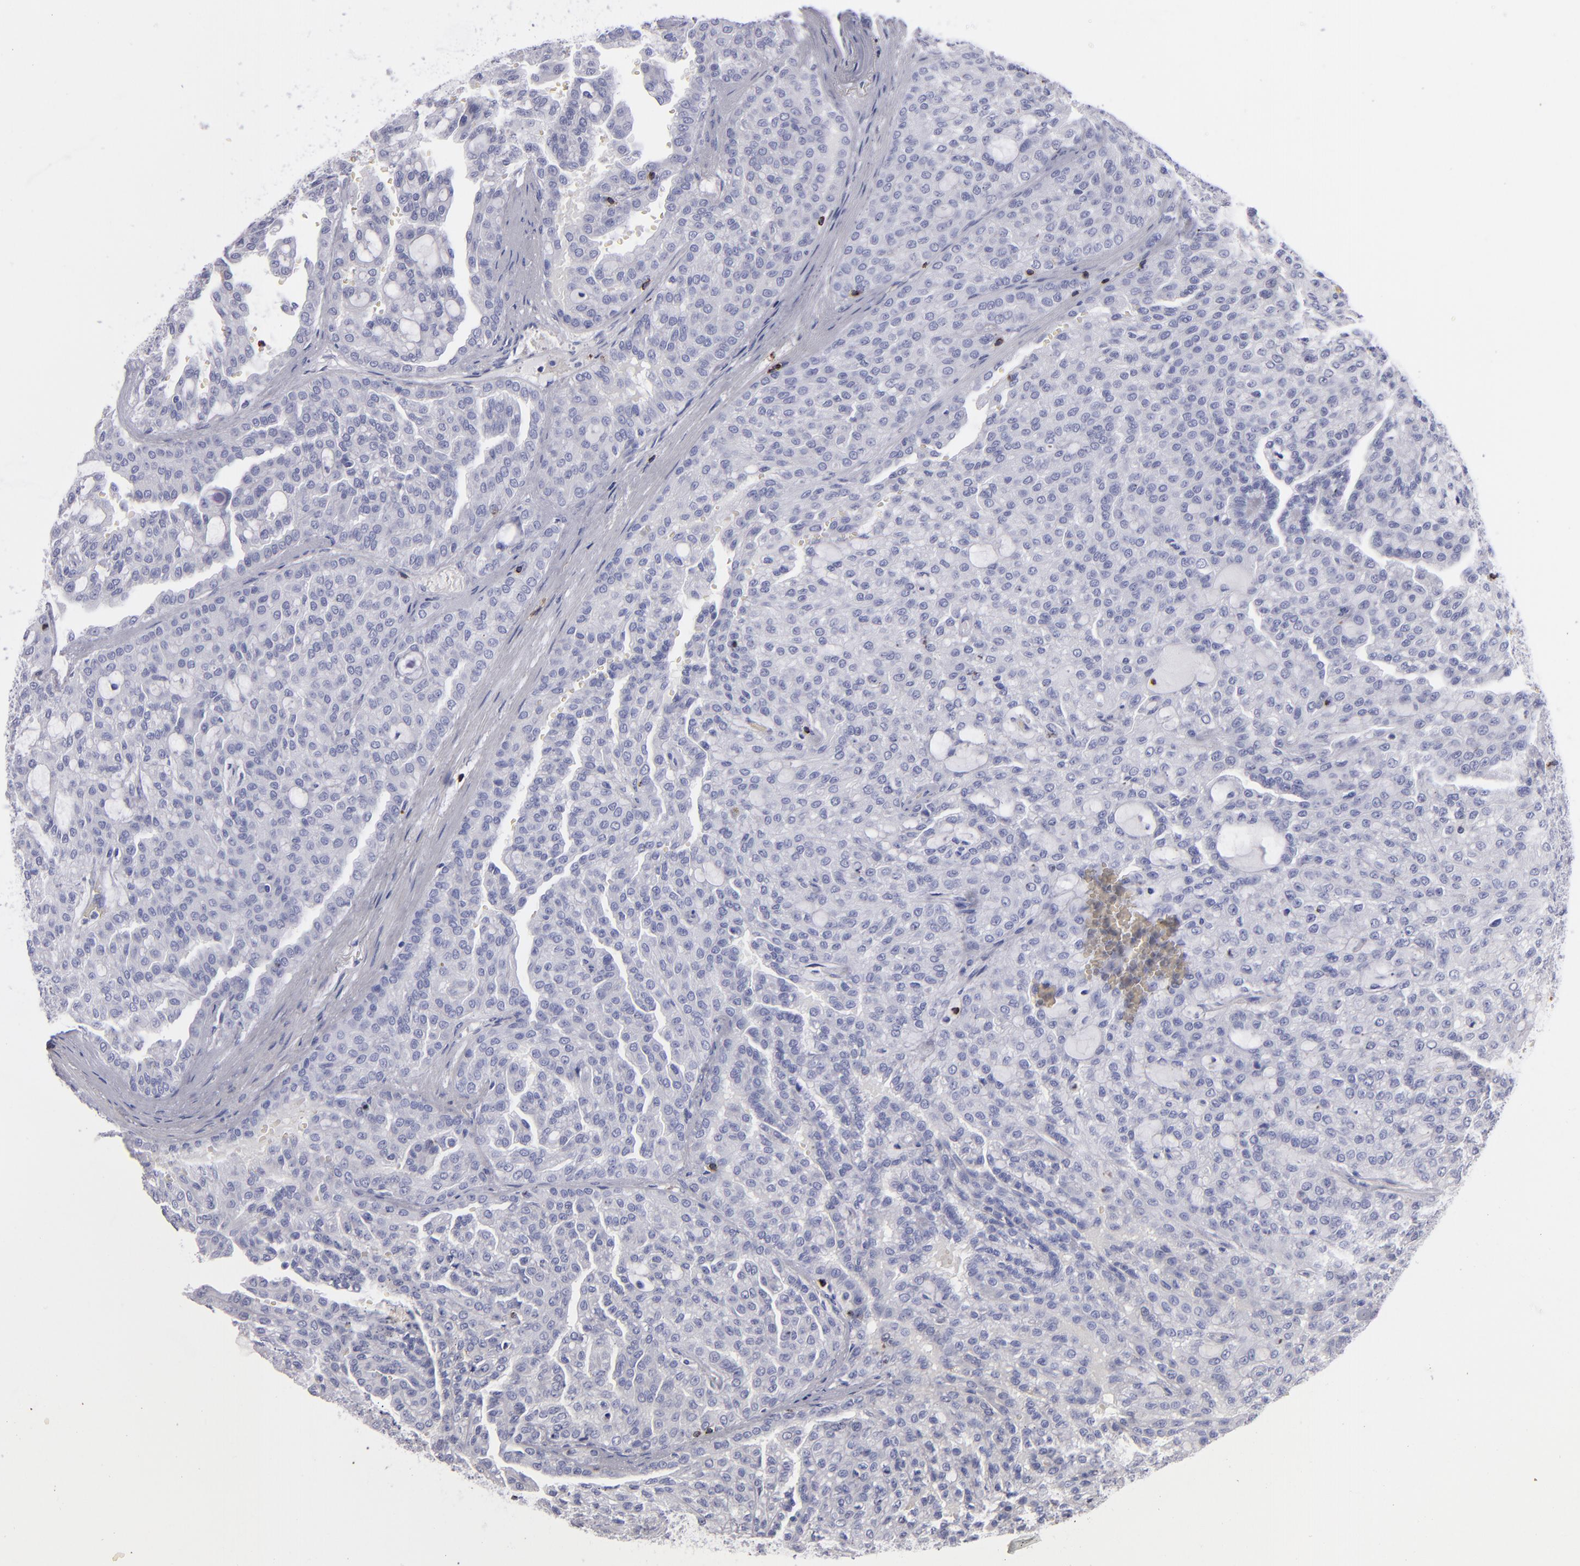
{"staining": {"intensity": "negative", "quantity": "none", "location": "none"}, "tissue": "renal cancer", "cell_type": "Tumor cells", "image_type": "cancer", "snomed": [{"axis": "morphology", "description": "Adenocarcinoma, NOS"}, {"axis": "topography", "description": "Kidney"}], "caption": "Tumor cells show no significant staining in adenocarcinoma (renal).", "gene": "CD2", "patient": {"sex": "male", "age": 63}}